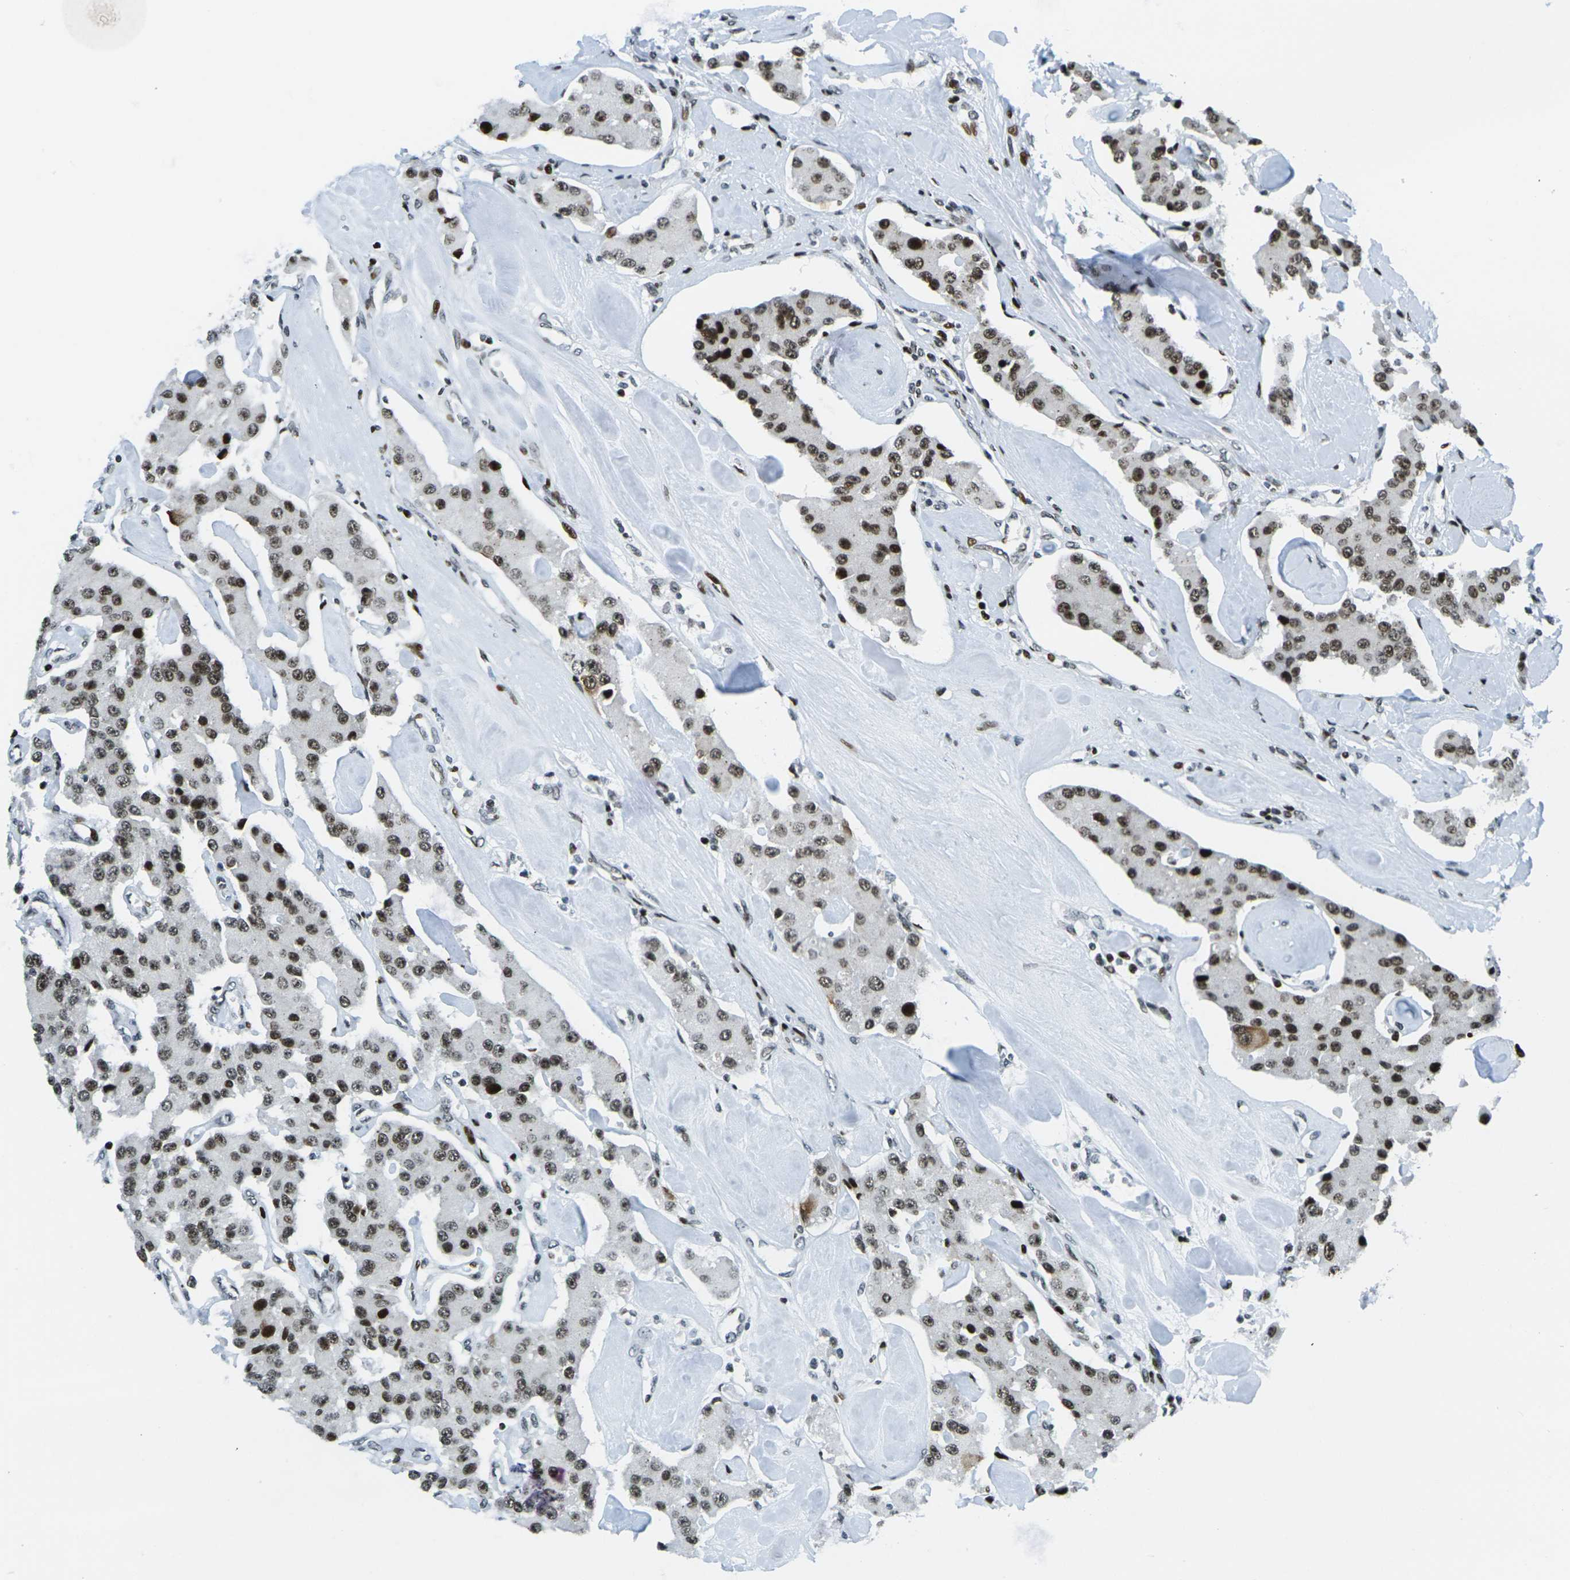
{"staining": {"intensity": "moderate", "quantity": ">75%", "location": "nuclear"}, "tissue": "carcinoid", "cell_type": "Tumor cells", "image_type": "cancer", "snomed": [{"axis": "morphology", "description": "Carcinoid, malignant, NOS"}, {"axis": "topography", "description": "Pancreas"}], "caption": "A brown stain labels moderate nuclear positivity of a protein in human carcinoid (malignant) tumor cells.", "gene": "H3-3A", "patient": {"sex": "male", "age": 41}}